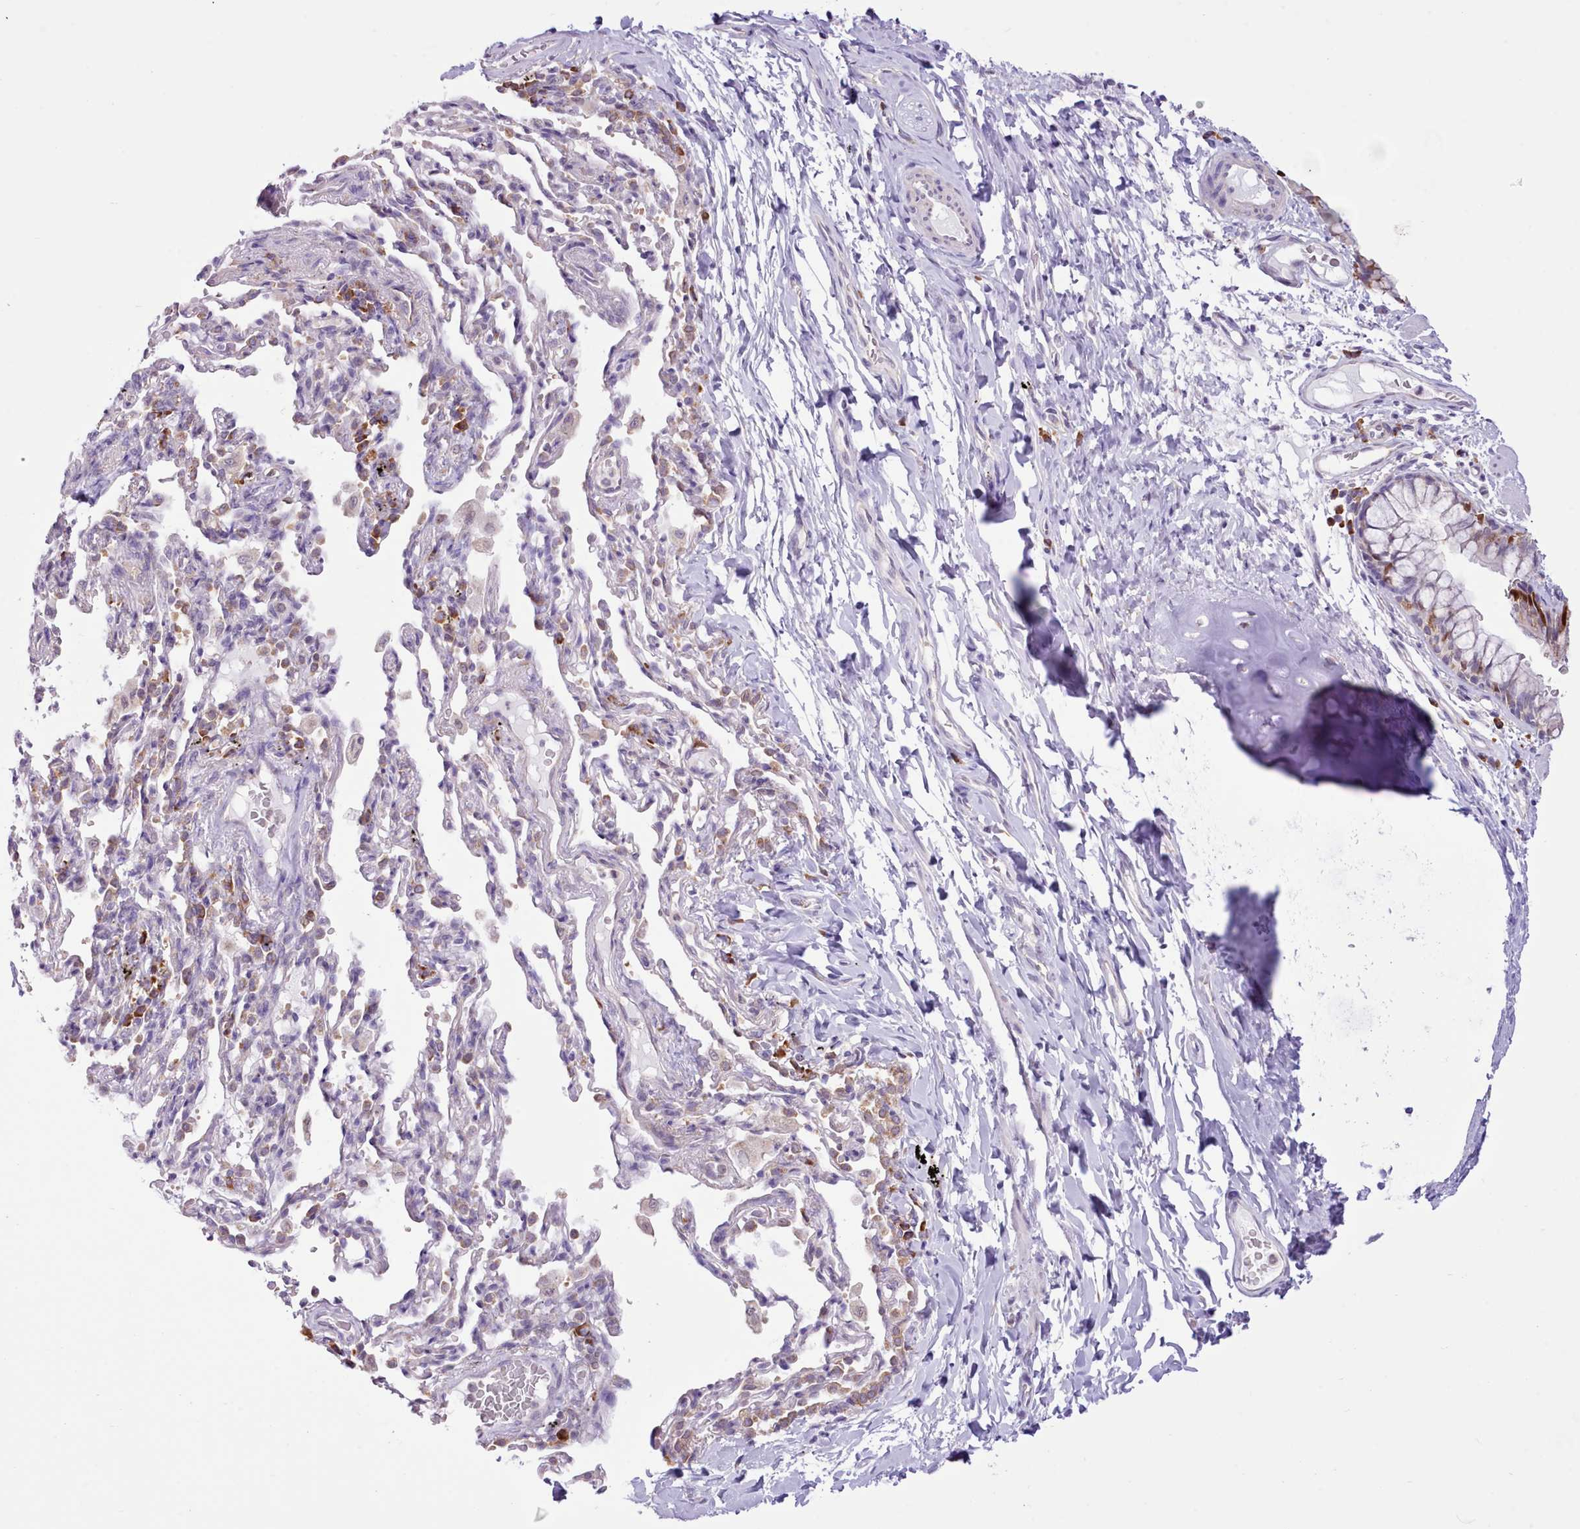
{"staining": {"intensity": "moderate", "quantity": "25%-75%", "location": "cytoplasmic/membranous,nuclear"}, "tissue": "bronchus", "cell_type": "Respiratory epithelial cells", "image_type": "normal", "snomed": [{"axis": "morphology", "description": "Normal tissue, NOS"}, {"axis": "topography", "description": "Cartilage tissue"}, {"axis": "topography", "description": "Bronchus"}], "caption": "This image exhibits benign bronchus stained with IHC to label a protein in brown. The cytoplasmic/membranous,nuclear of respiratory epithelial cells show moderate positivity for the protein. Nuclei are counter-stained blue.", "gene": "SEC61B", "patient": {"sex": "female", "age": 36}}